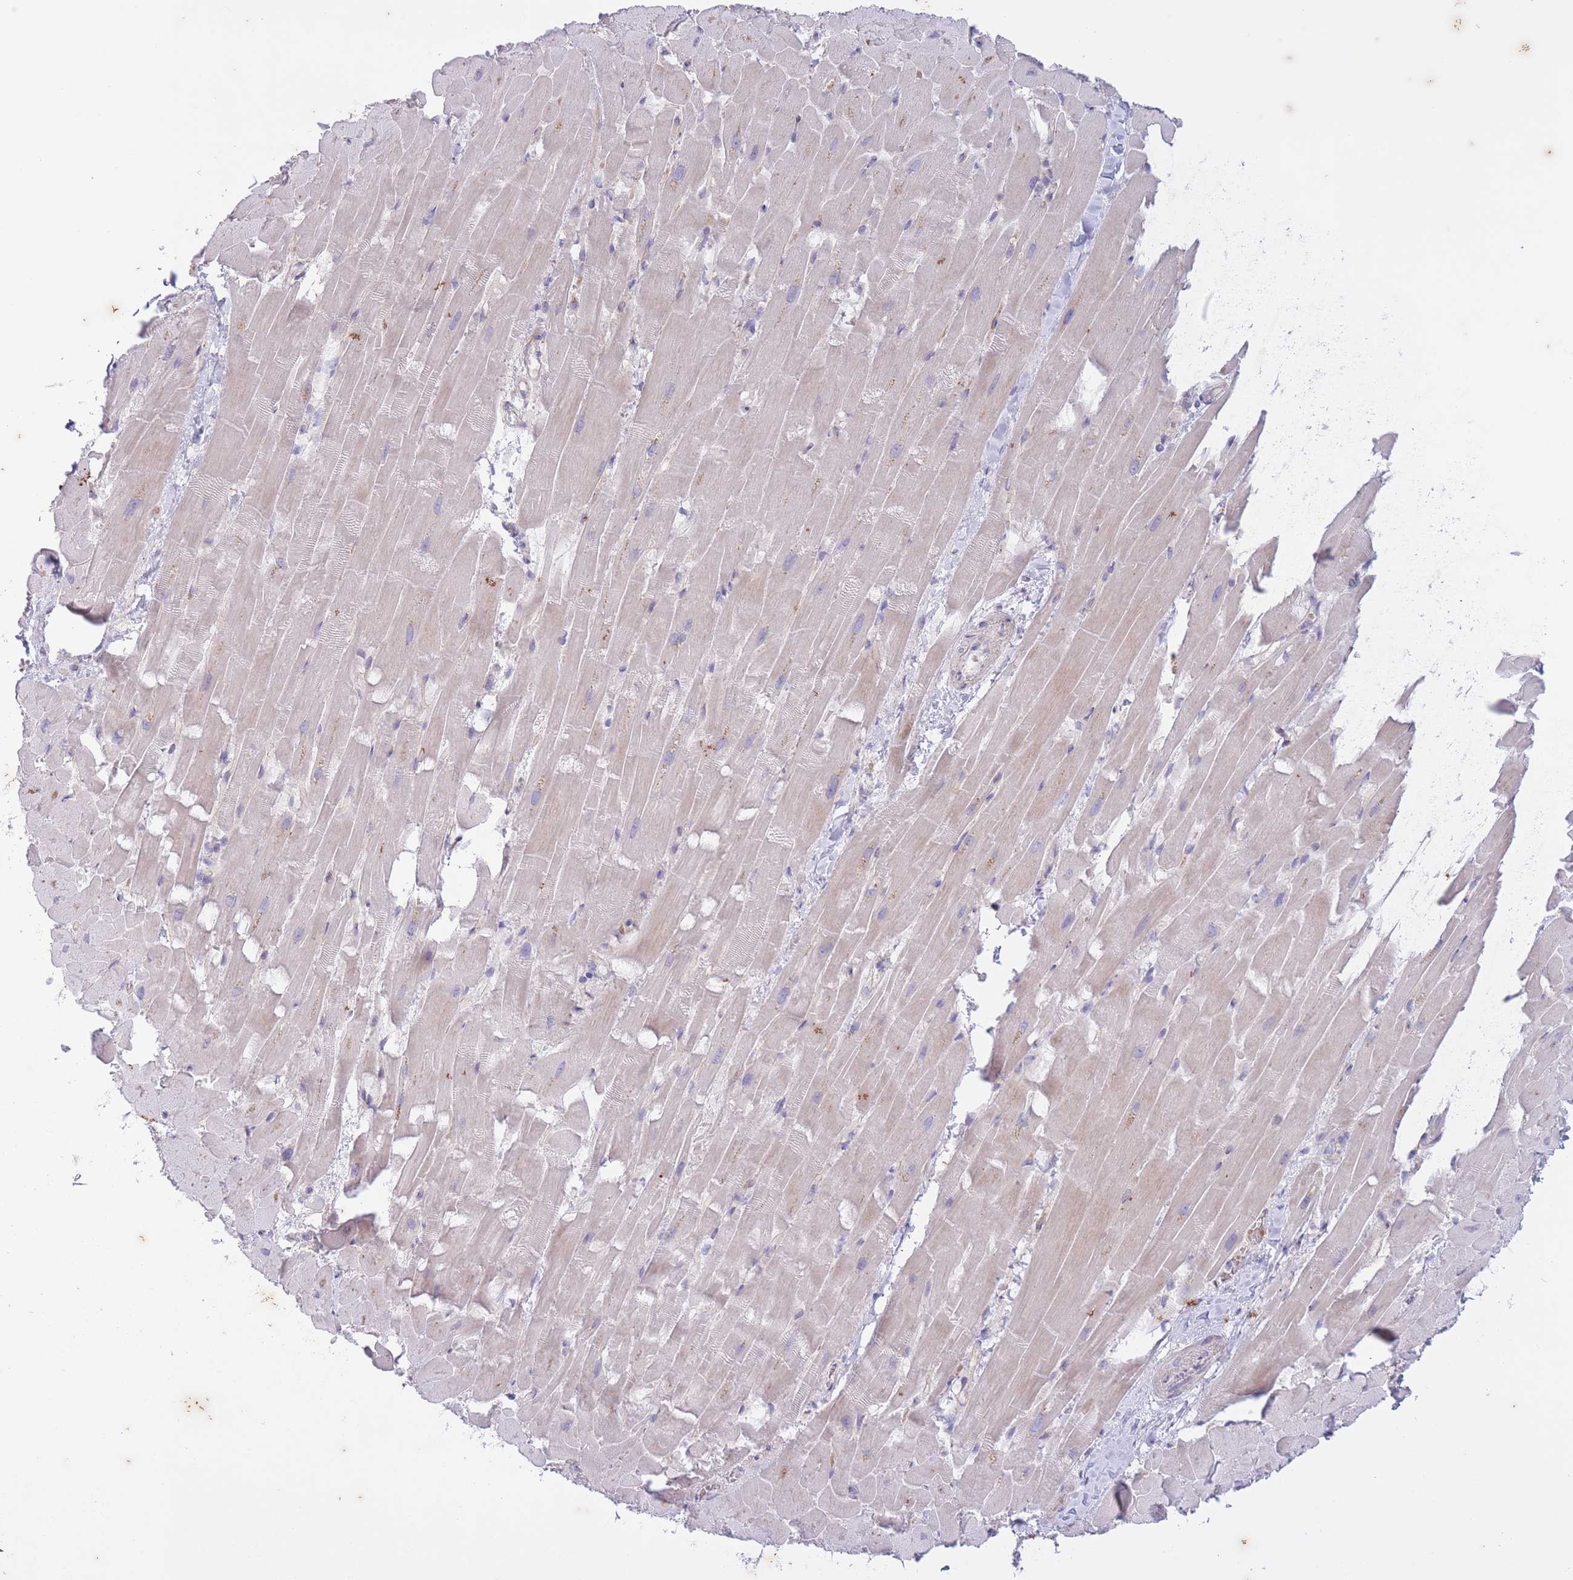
{"staining": {"intensity": "weak", "quantity": "<25%", "location": "cytoplasmic/membranous"}, "tissue": "heart muscle", "cell_type": "Cardiomyocytes", "image_type": "normal", "snomed": [{"axis": "morphology", "description": "Normal tissue, NOS"}, {"axis": "topography", "description": "Heart"}], "caption": "This photomicrograph is of benign heart muscle stained with IHC to label a protein in brown with the nuclei are counter-stained blue. There is no expression in cardiomyocytes.", "gene": "ARPIN", "patient": {"sex": "male", "age": 37}}